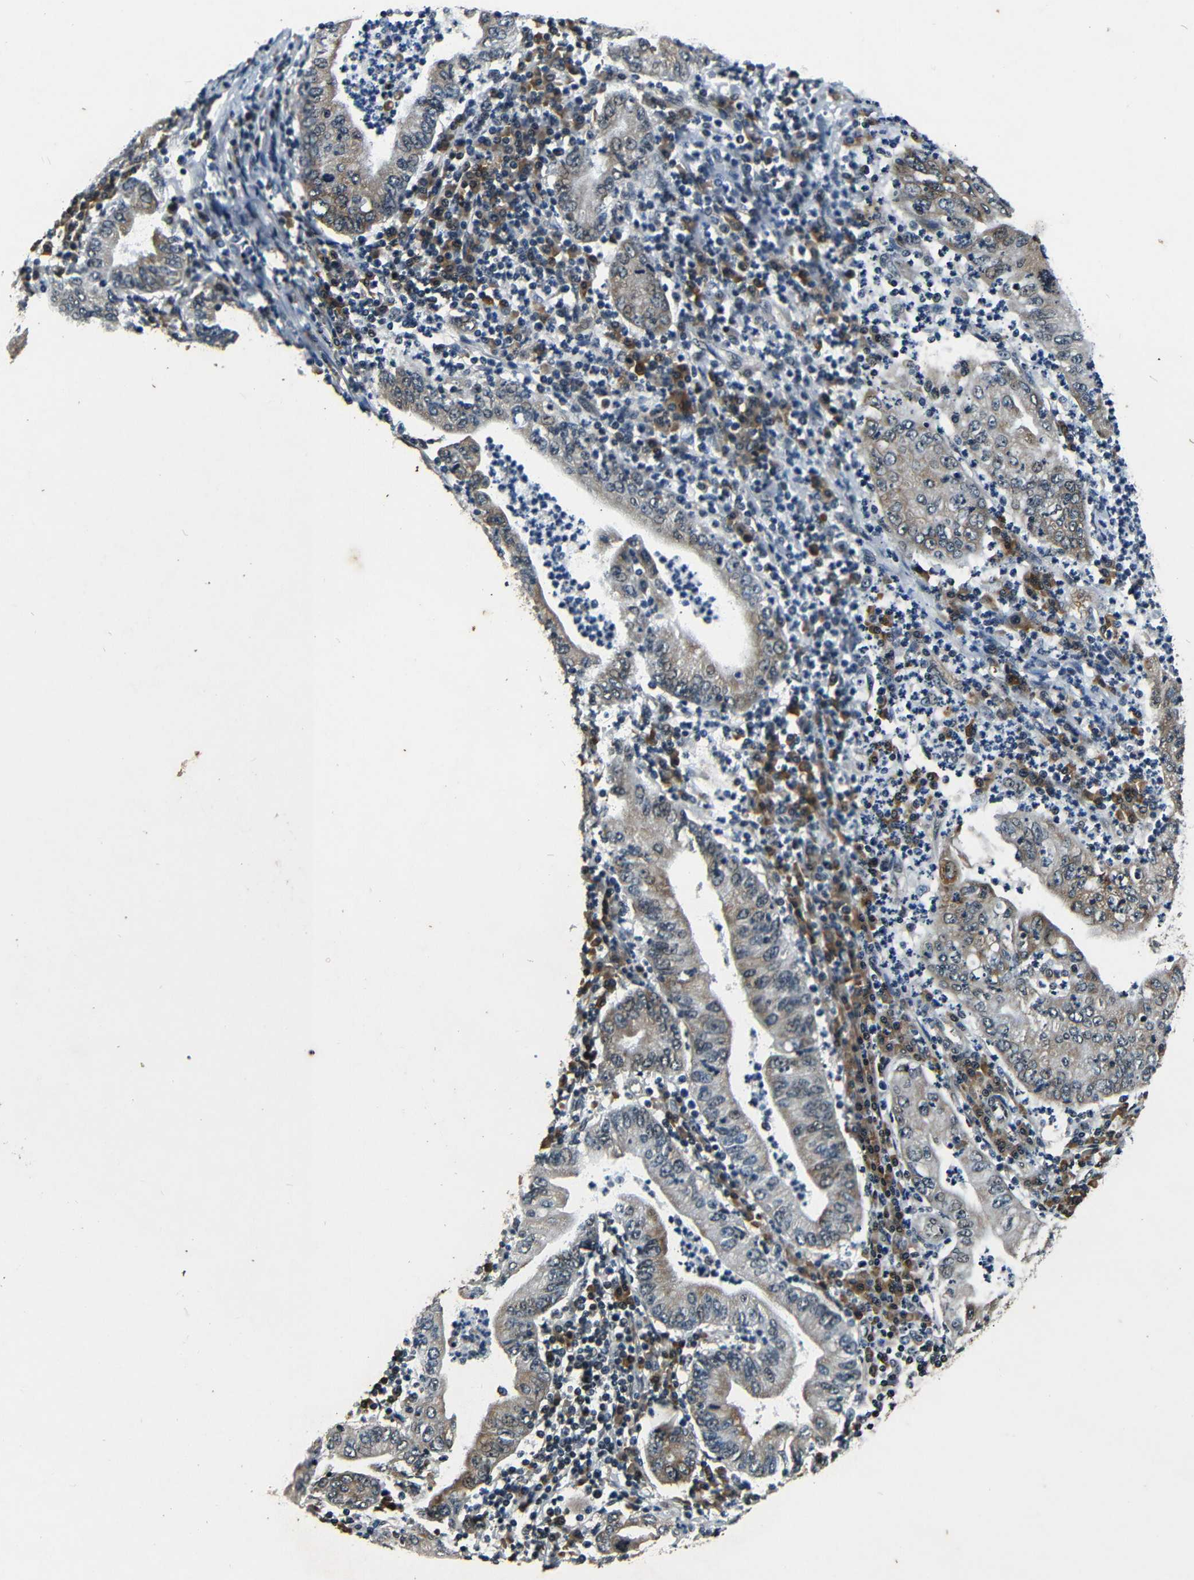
{"staining": {"intensity": "weak", "quantity": ">75%", "location": "cytoplasmic/membranous,nuclear"}, "tissue": "stomach cancer", "cell_type": "Tumor cells", "image_type": "cancer", "snomed": [{"axis": "morphology", "description": "Normal tissue, NOS"}, {"axis": "morphology", "description": "Adenocarcinoma, NOS"}, {"axis": "topography", "description": "Esophagus"}, {"axis": "topography", "description": "Stomach, upper"}, {"axis": "topography", "description": "Peripheral nerve tissue"}], "caption": "The immunohistochemical stain shows weak cytoplasmic/membranous and nuclear staining in tumor cells of stomach adenocarcinoma tissue.", "gene": "FOXD4", "patient": {"sex": "male", "age": 62}}